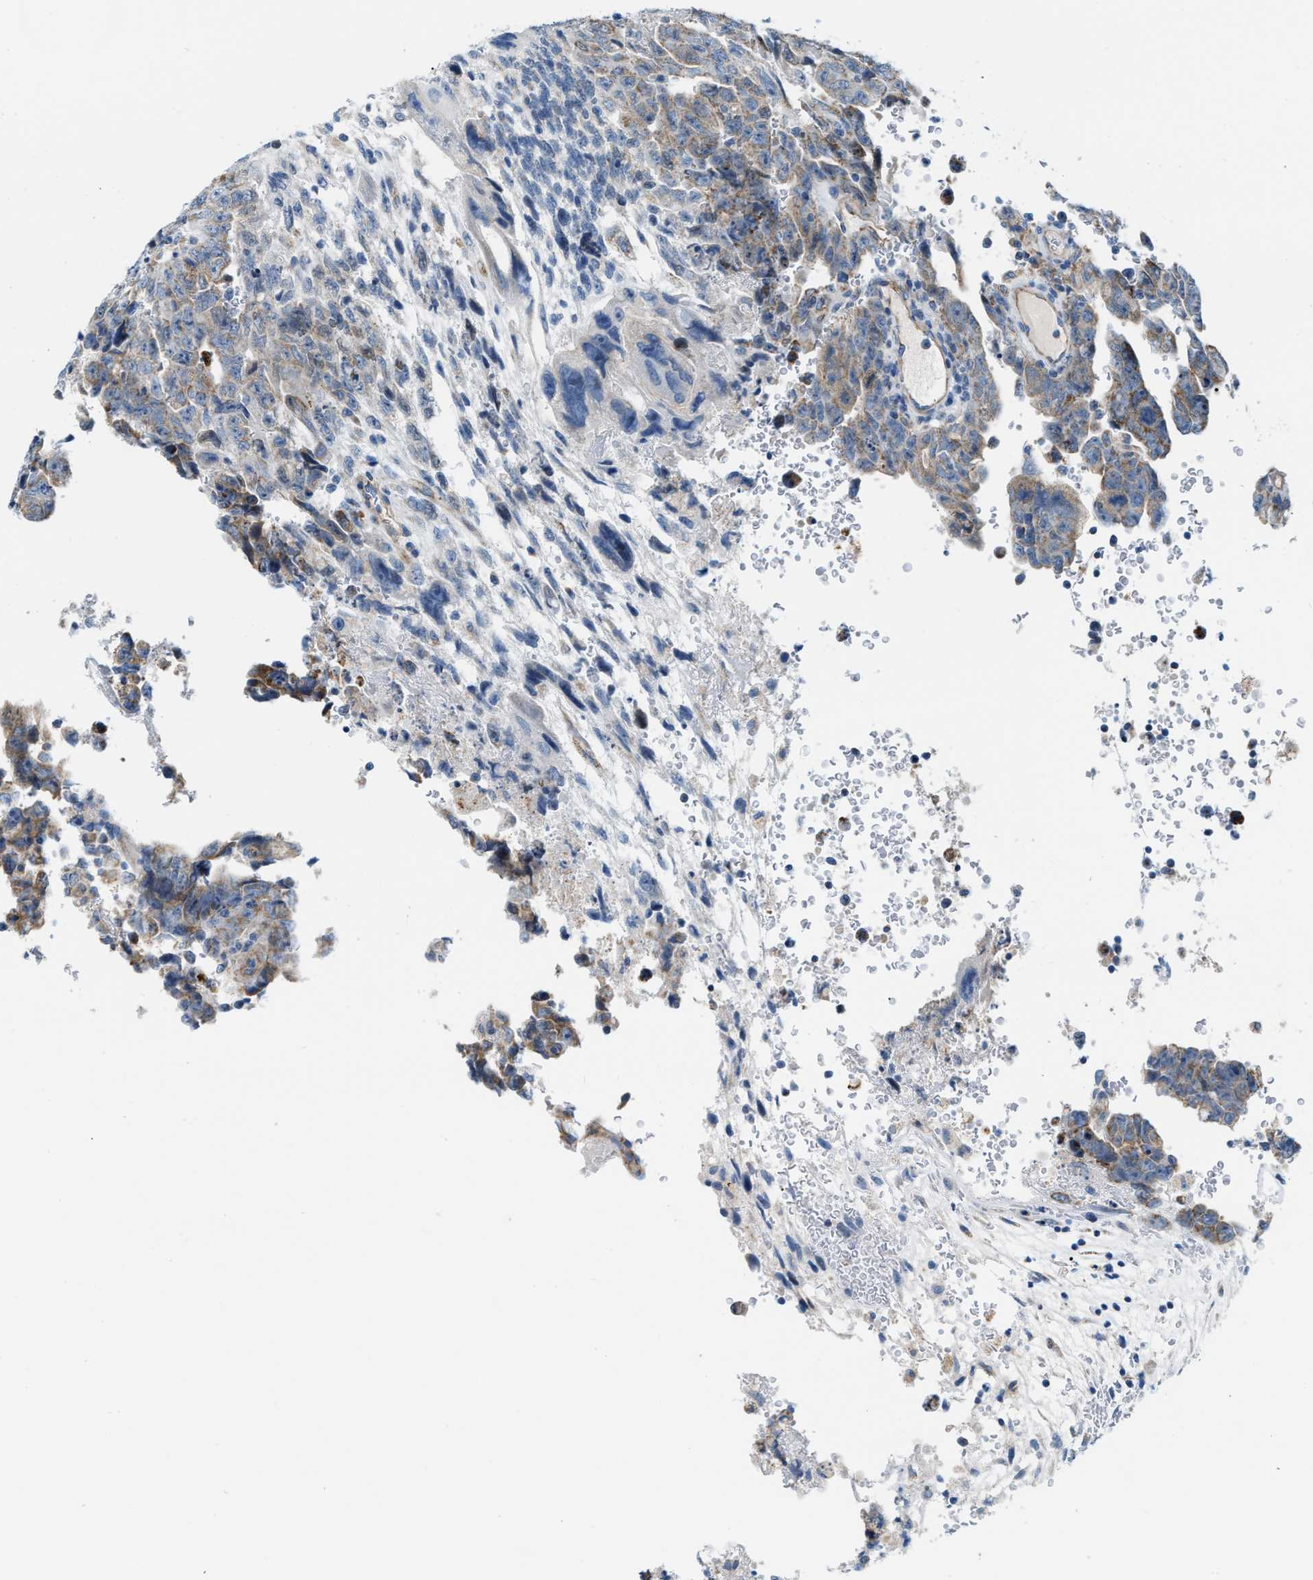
{"staining": {"intensity": "weak", "quantity": ">75%", "location": "cytoplasmic/membranous"}, "tissue": "testis cancer", "cell_type": "Tumor cells", "image_type": "cancer", "snomed": [{"axis": "morphology", "description": "Carcinoma, Embryonal, NOS"}, {"axis": "topography", "description": "Testis"}], "caption": "Immunohistochemistry photomicrograph of neoplastic tissue: testis cancer stained using immunohistochemistry demonstrates low levels of weak protein expression localized specifically in the cytoplasmic/membranous of tumor cells, appearing as a cytoplasmic/membranous brown color.", "gene": "JADE1", "patient": {"sex": "male", "age": 28}}